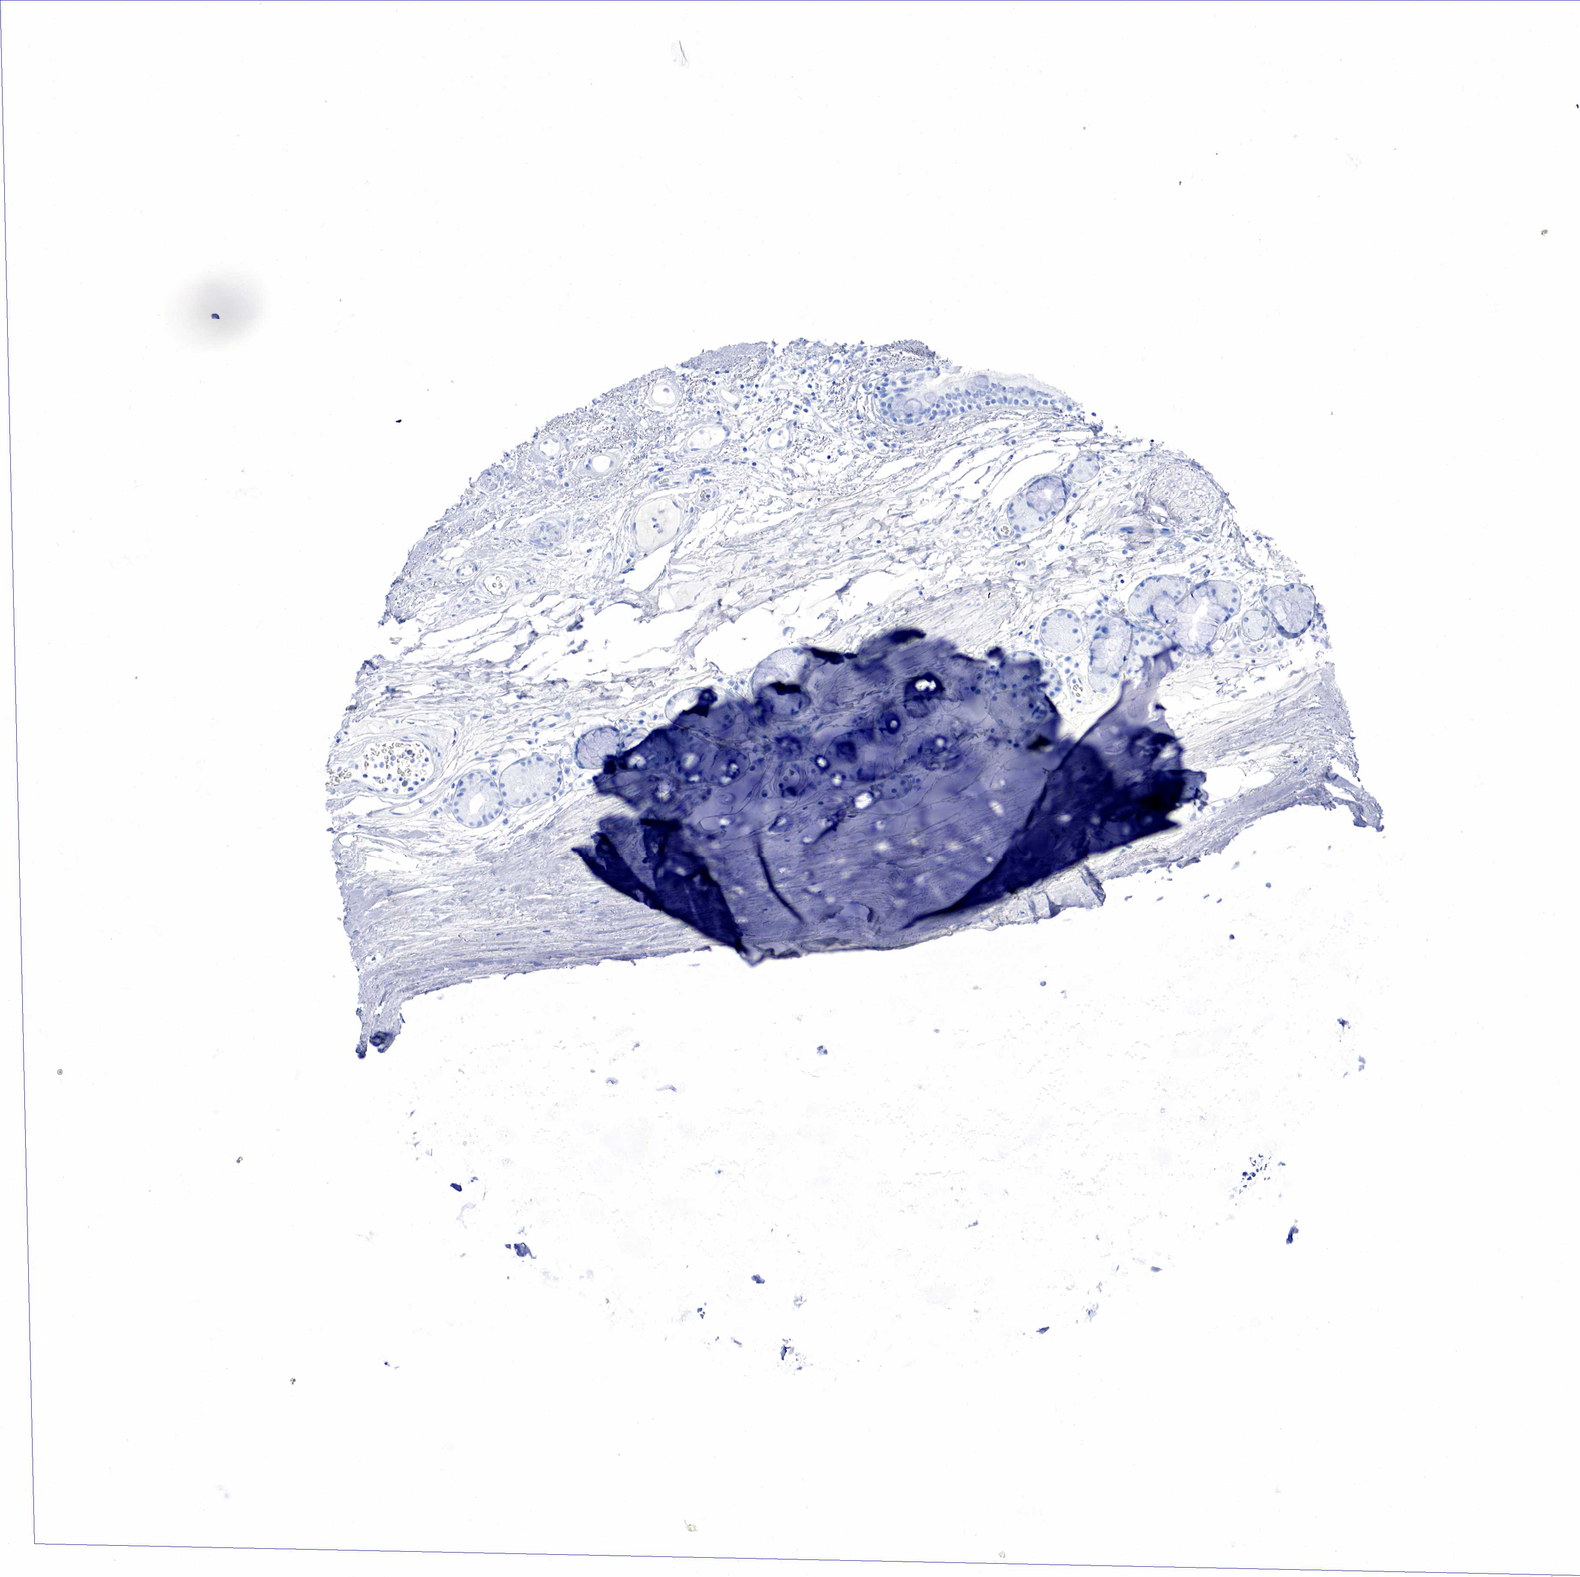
{"staining": {"intensity": "negative", "quantity": "none", "location": "none"}, "tissue": "bronchus", "cell_type": "Respiratory epithelial cells", "image_type": "normal", "snomed": [{"axis": "morphology", "description": "Normal tissue, NOS"}, {"axis": "topography", "description": "Cartilage tissue"}], "caption": "This is an immunohistochemistry (IHC) histopathology image of unremarkable human bronchus. There is no expression in respiratory epithelial cells.", "gene": "INHA", "patient": {"sex": "female", "age": 63}}